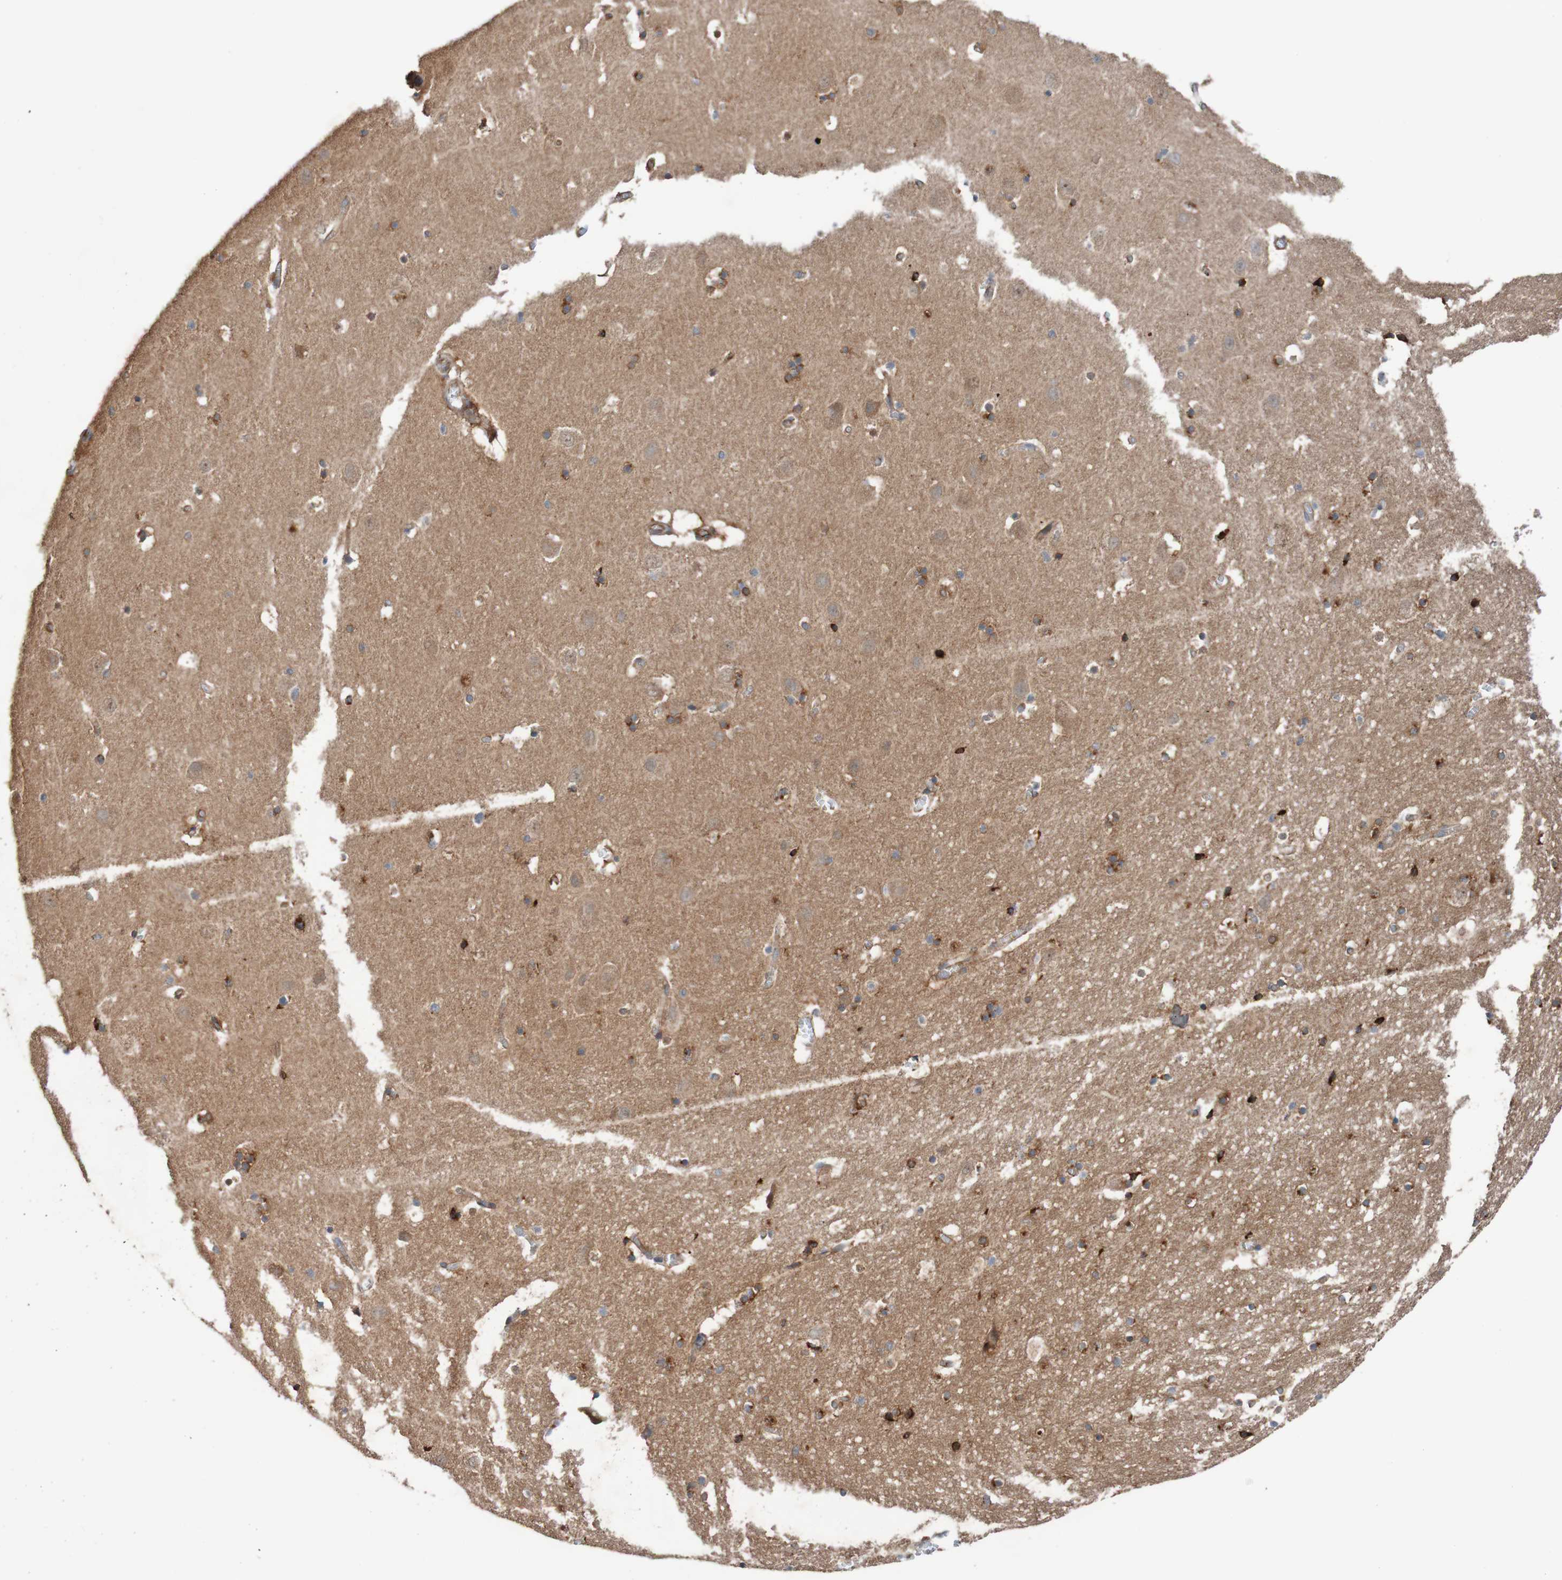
{"staining": {"intensity": "strong", "quantity": ">75%", "location": "cytoplasmic/membranous"}, "tissue": "hippocampus", "cell_type": "Glial cells", "image_type": "normal", "snomed": [{"axis": "morphology", "description": "Normal tissue, NOS"}, {"axis": "topography", "description": "Hippocampus"}], "caption": "Immunohistochemistry histopathology image of benign human hippocampus stained for a protein (brown), which shows high levels of strong cytoplasmic/membranous expression in about >75% of glial cells.", "gene": "ST8SIA6", "patient": {"sex": "male", "age": 45}}